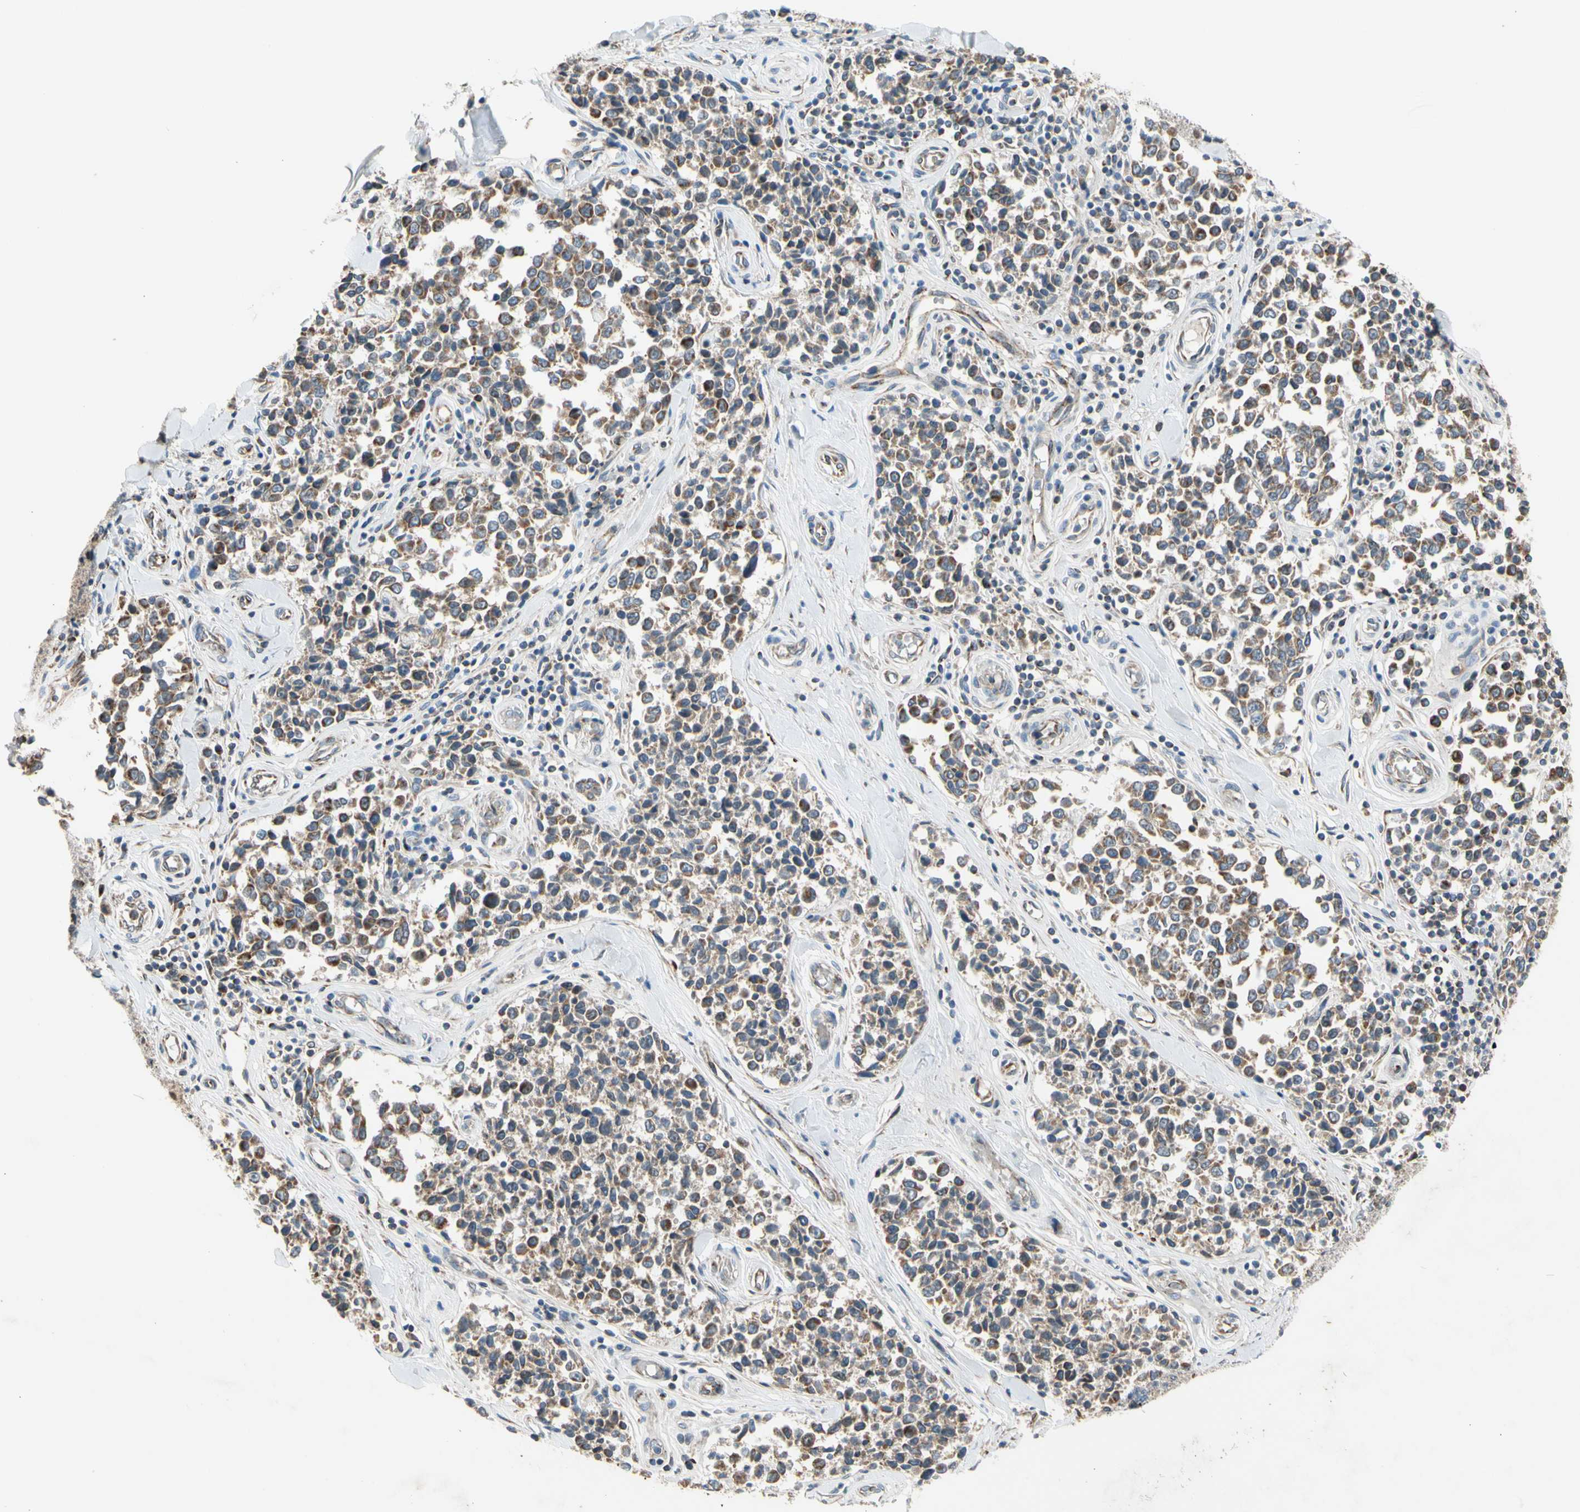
{"staining": {"intensity": "moderate", "quantity": ">75%", "location": "cytoplasmic/membranous"}, "tissue": "melanoma", "cell_type": "Tumor cells", "image_type": "cancer", "snomed": [{"axis": "morphology", "description": "Malignant melanoma, NOS"}, {"axis": "topography", "description": "Skin"}], "caption": "Immunohistochemistry (DAB) staining of malignant melanoma displays moderate cytoplasmic/membranous protein positivity in approximately >75% of tumor cells.", "gene": "NPHP3", "patient": {"sex": "female", "age": 64}}